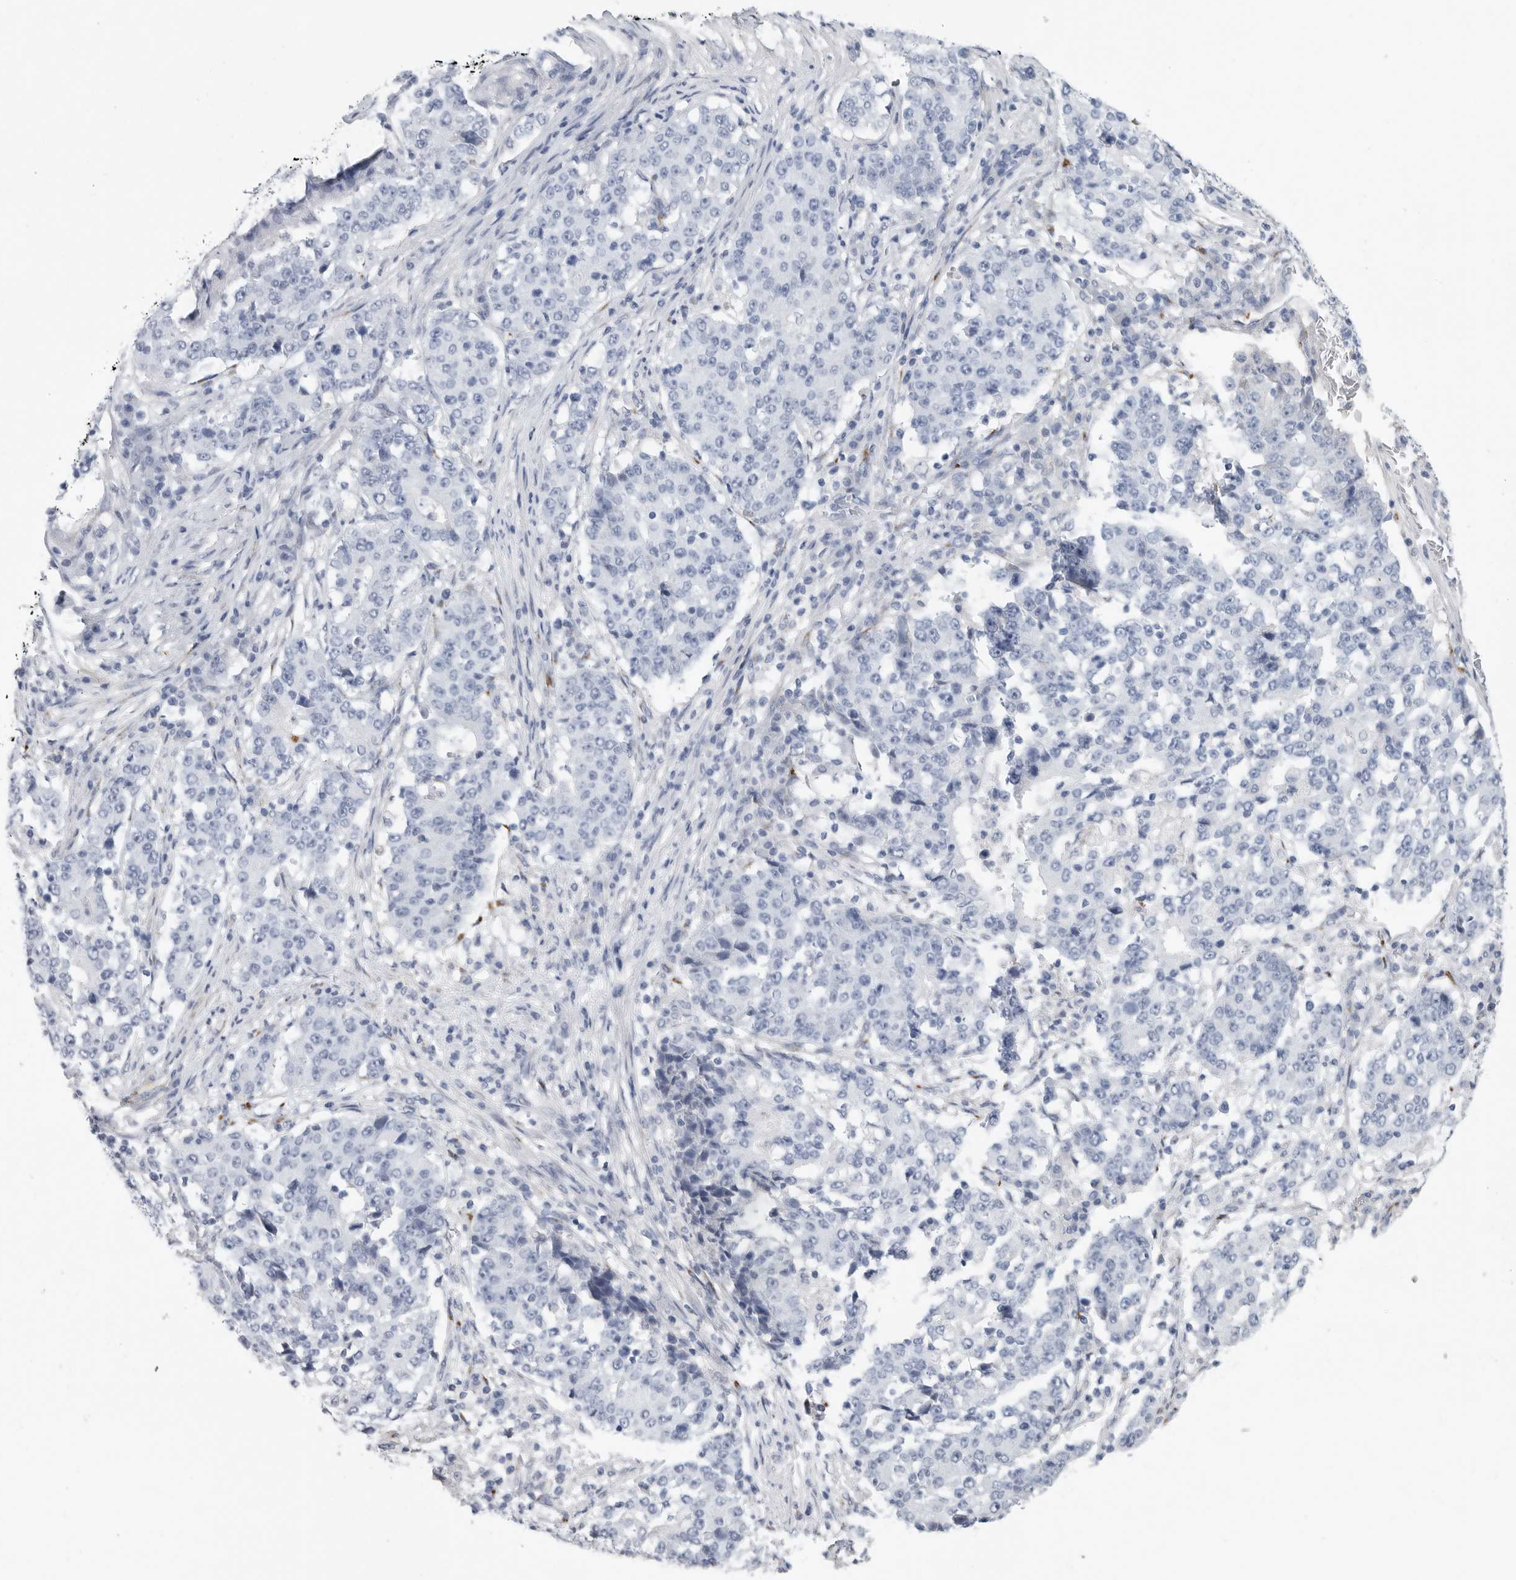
{"staining": {"intensity": "negative", "quantity": "none", "location": "none"}, "tissue": "stomach cancer", "cell_type": "Tumor cells", "image_type": "cancer", "snomed": [{"axis": "morphology", "description": "Adenocarcinoma, NOS"}, {"axis": "topography", "description": "Stomach"}], "caption": "The image displays no significant expression in tumor cells of stomach cancer (adenocarcinoma).", "gene": "TIMP1", "patient": {"sex": "male", "age": 59}}